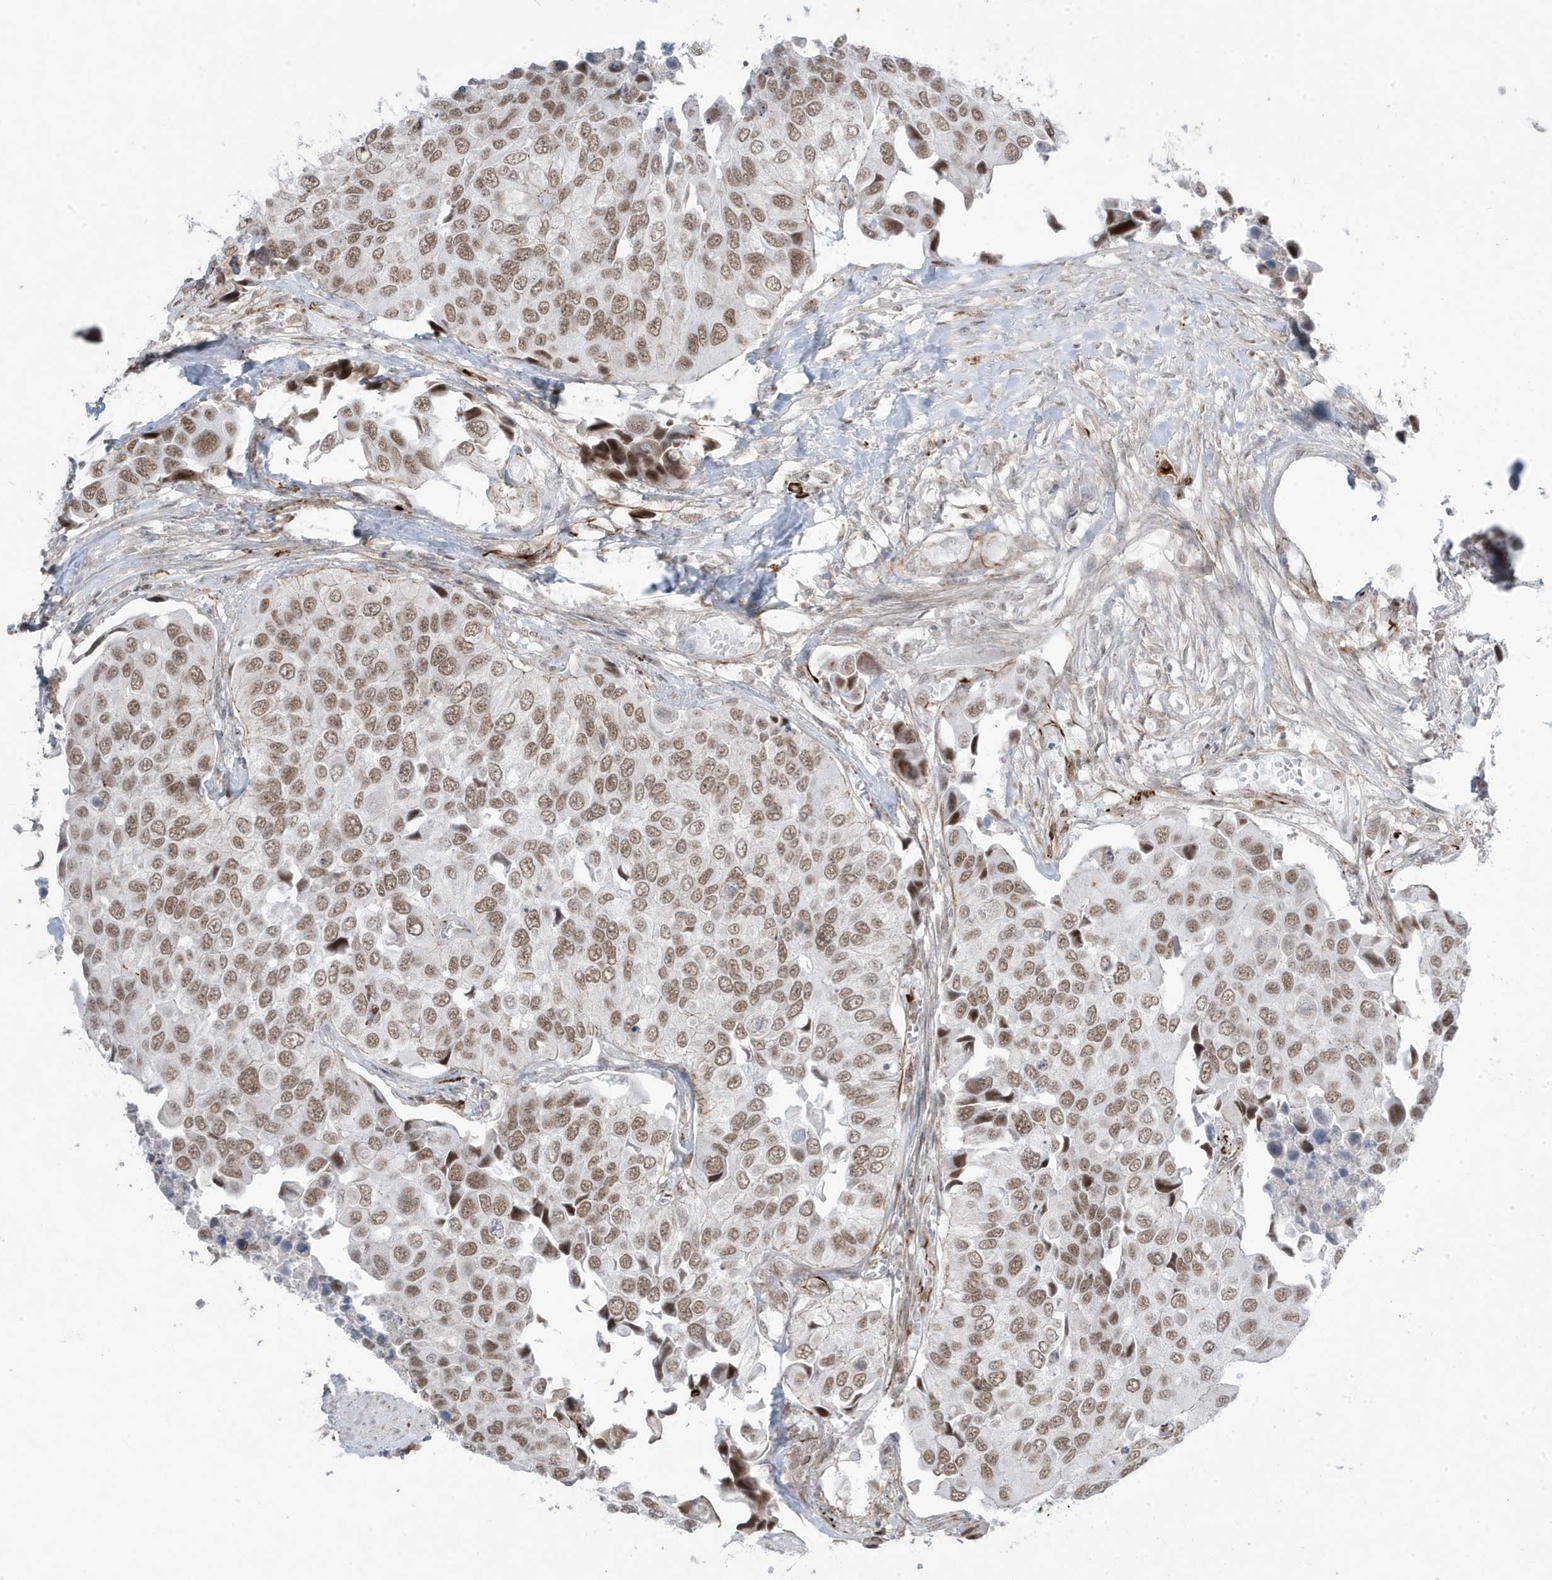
{"staining": {"intensity": "moderate", "quantity": ">75%", "location": "nuclear"}, "tissue": "urothelial cancer", "cell_type": "Tumor cells", "image_type": "cancer", "snomed": [{"axis": "morphology", "description": "Urothelial carcinoma, High grade"}, {"axis": "topography", "description": "Urinary bladder"}], "caption": "DAB immunohistochemical staining of urothelial cancer displays moderate nuclear protein expression in about >75% of tumor cells.", "gene": "ADAMTSL3", "patient": {"sex": "male", "age": 74}}